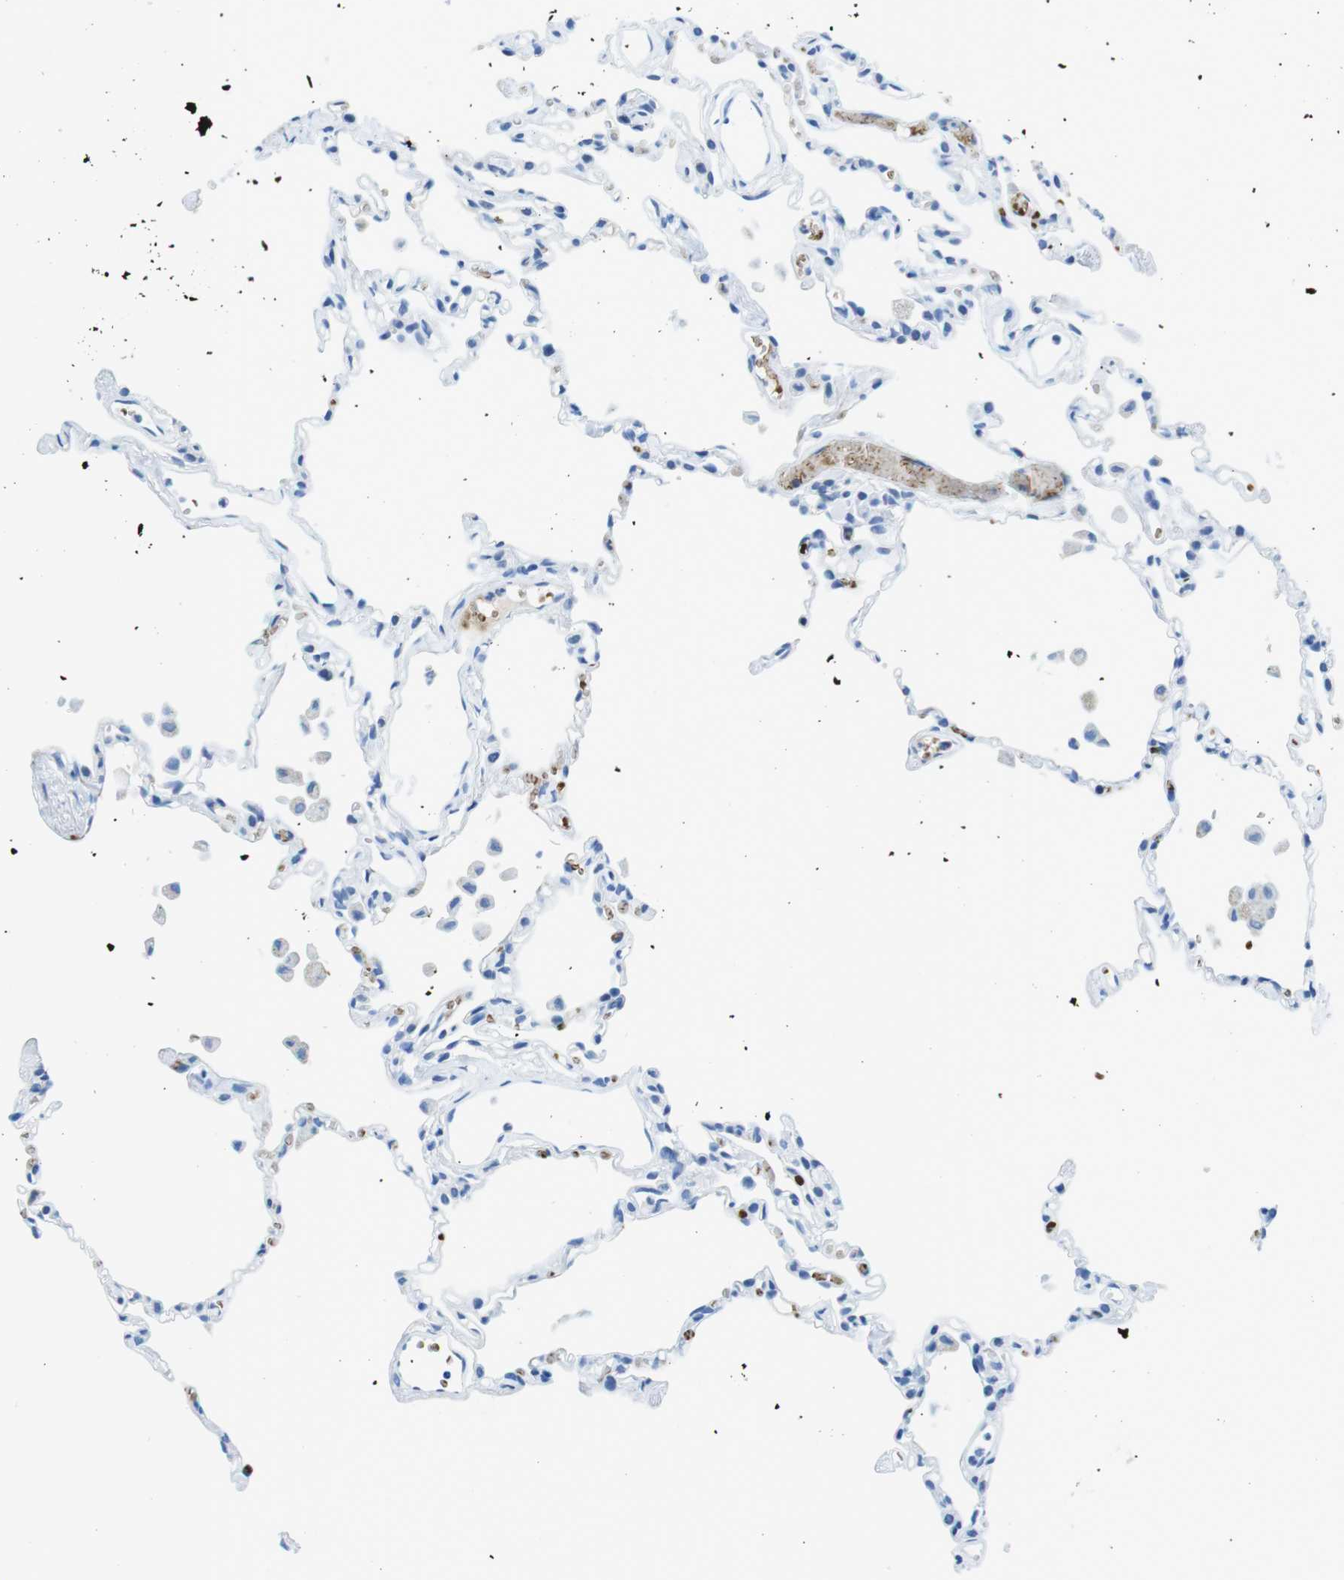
{"staining": {"intensity": "moderate", "quantity": "<25%", "location": "cytoplasmic/membranous"}, "tissue": "lung", "cell_type": "Alveolar cells", "image_type": "normal", "snomed": [{"axis": "morphology", "description": "Normal tissue, NOS"}, {"axis": "topography", "description": "Lung"}], "caption": "High-power microscopy captured an immunohistochemistry histopathology image of normal lung, revealing moderate cytoplasmic/membranous positivity in approximately <25% of alveolar cells.", "gene": "TFAP2C", "patient": {"sex": "female", "age": 49}}